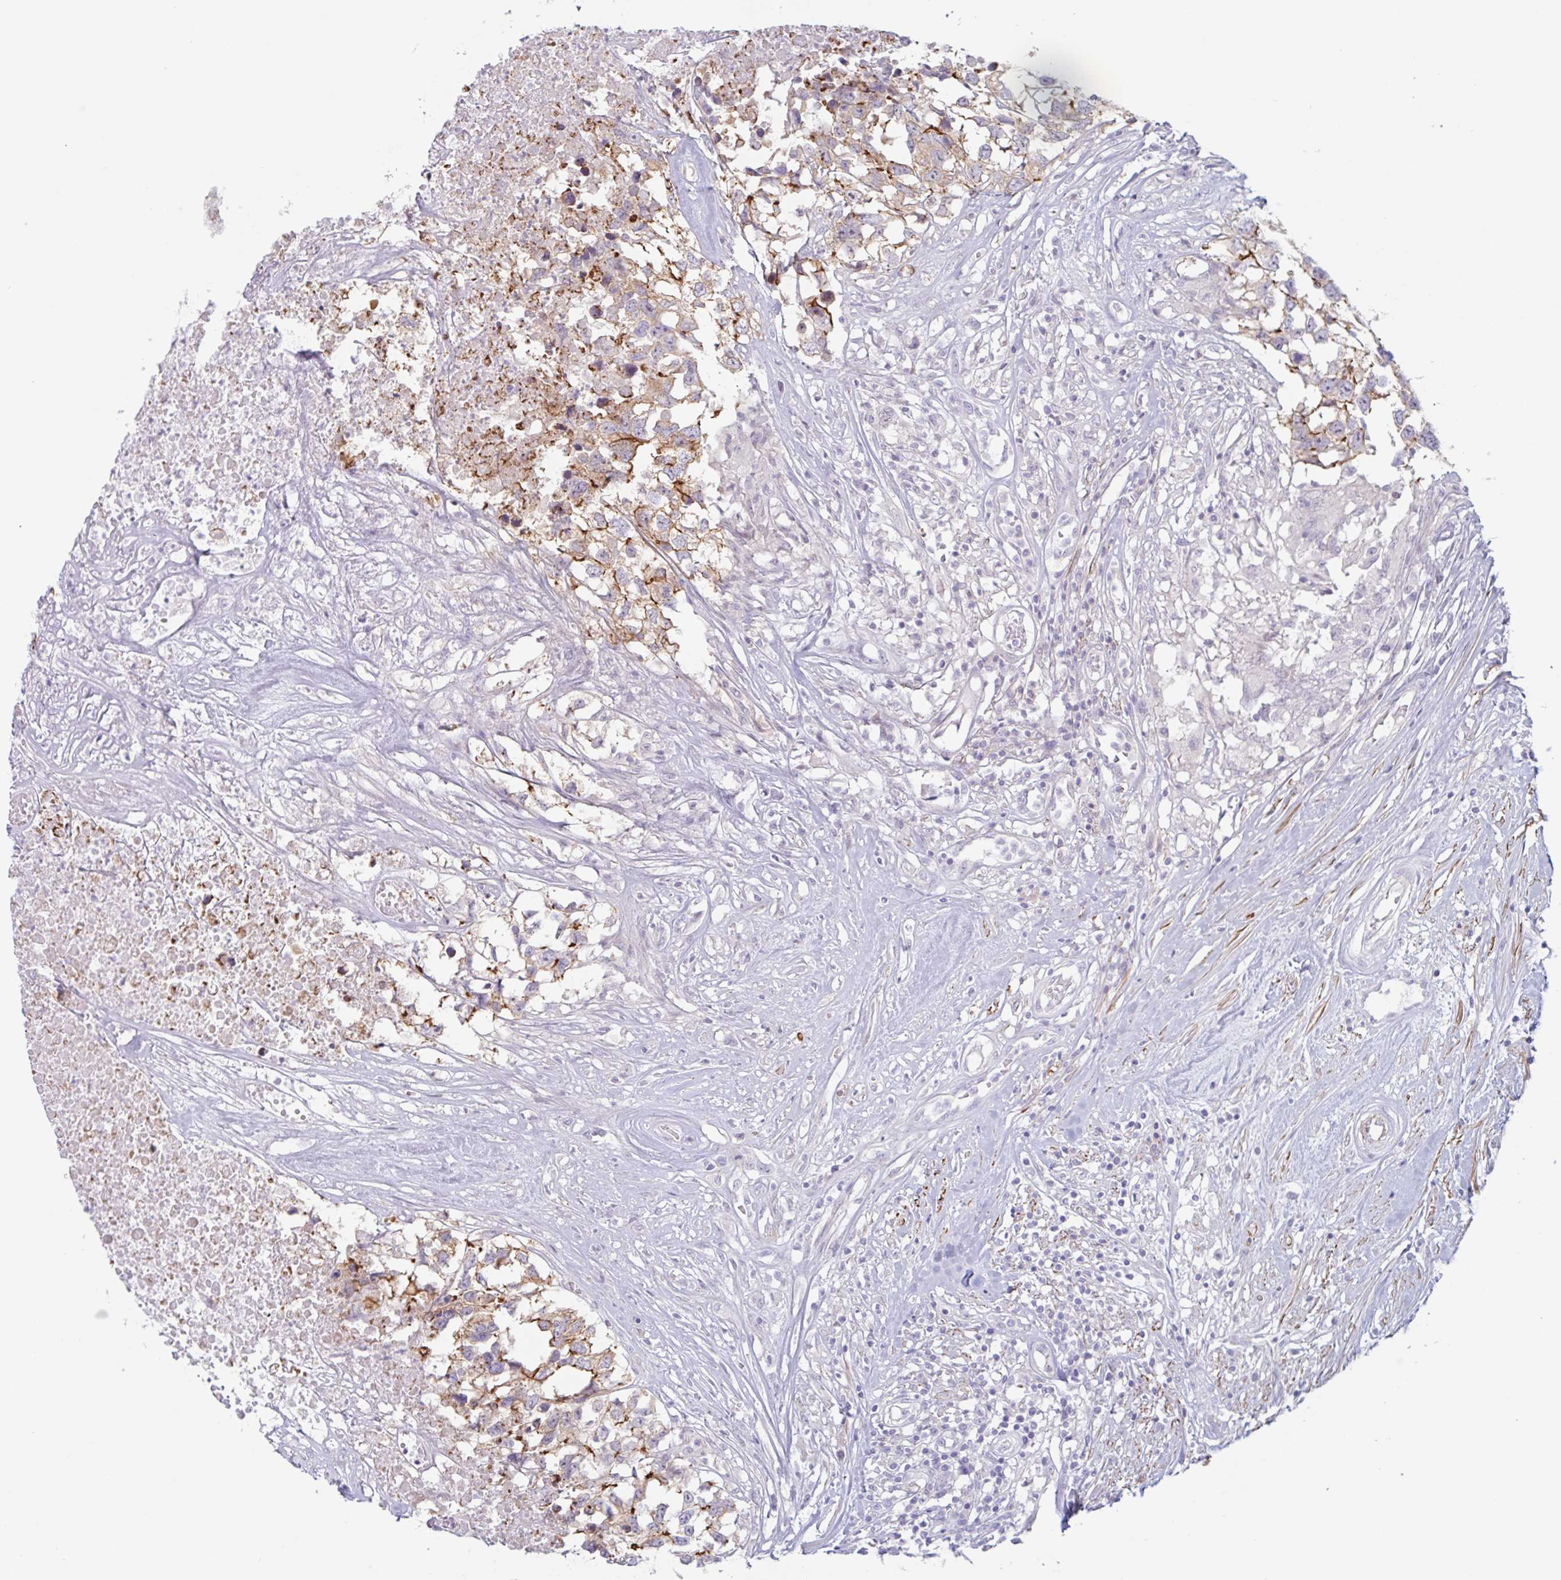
{"staining": {"intensity": "moderate", "quantity": ">75%", "location": "cytoplasmic/membranous"}, "tissue": "testis cancer", "cell_type": "Tumor cells", "image_type": "cancer", "snomed": [{"axis": "morphology", "description": "Carcinoma, Embryonal, NOS"}, {"axis": "topography", "description": "Testis"}], "caption": "Tumor cells exhibit moderate cytoplasmic/membranous expression in about >75% of cells in testis embryonal carcinoma.", "gene": "MYH10", "patient": {"sex": "male", "age": 83}}